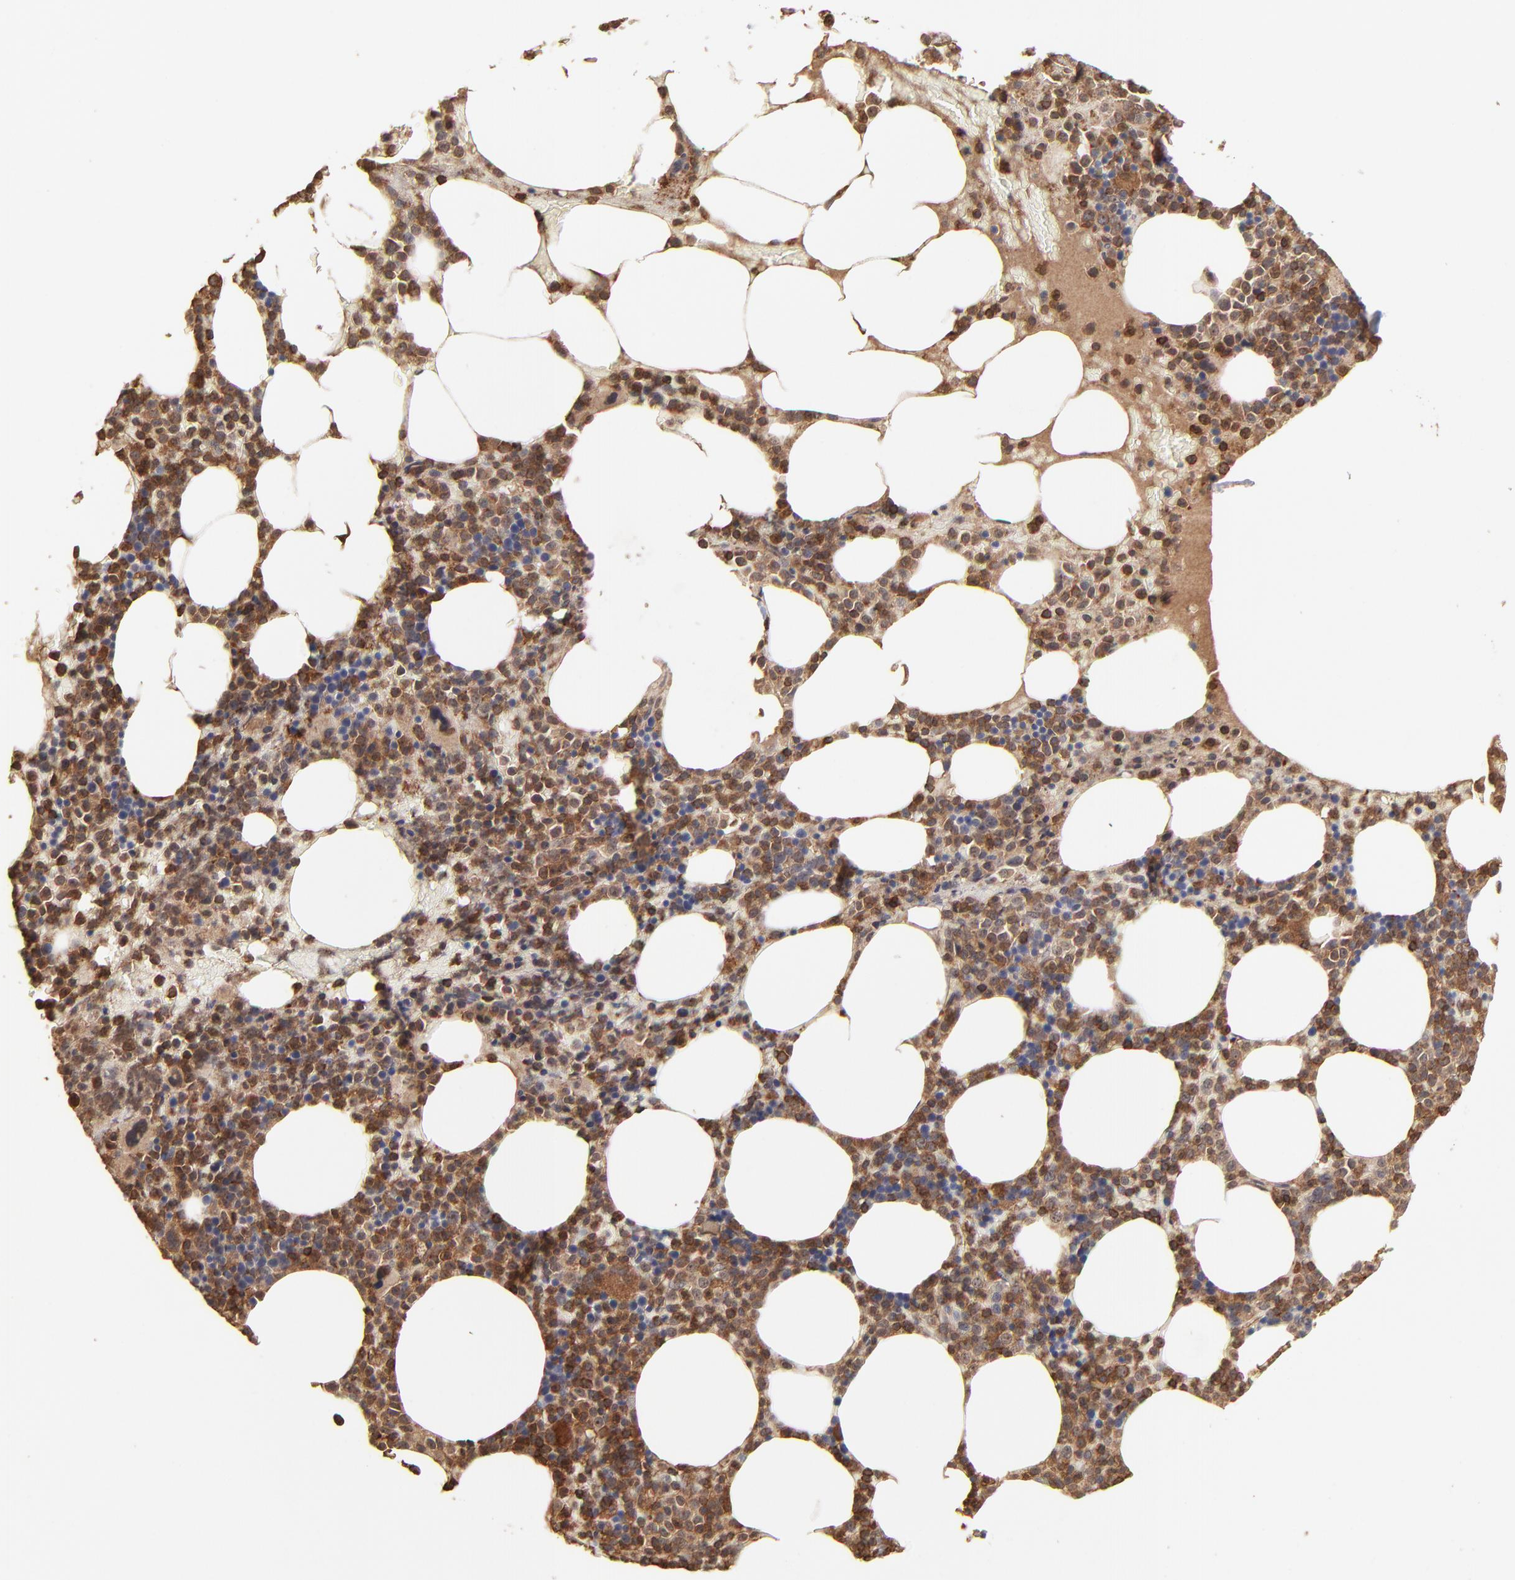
{"staining": {"intensity": "moderate", "quantity": ">75%", "location": "cytoplasmic/membranous"}, "tissue": "bone marrow", "cell_type": "Hematopoietic cells", "image_type": "normal", "snomed": [{"axis": "morphology", "description": "Normal tissue, NOS"}, {"axis": "topography", "description": "Bone marrow"}], "caption": "Benign bone marrow displays moderate cytoplasmic/membranous expression in approximately >75% of hematopoietic cells The staining is performed using DAB (3,3'-diaminobenzidine) brown chromogen to label protein expression. The nuclei are counter-stained blue using hematoxylin..", "gene": "STON2", "patient": {"sex": "female", "age": 66}}